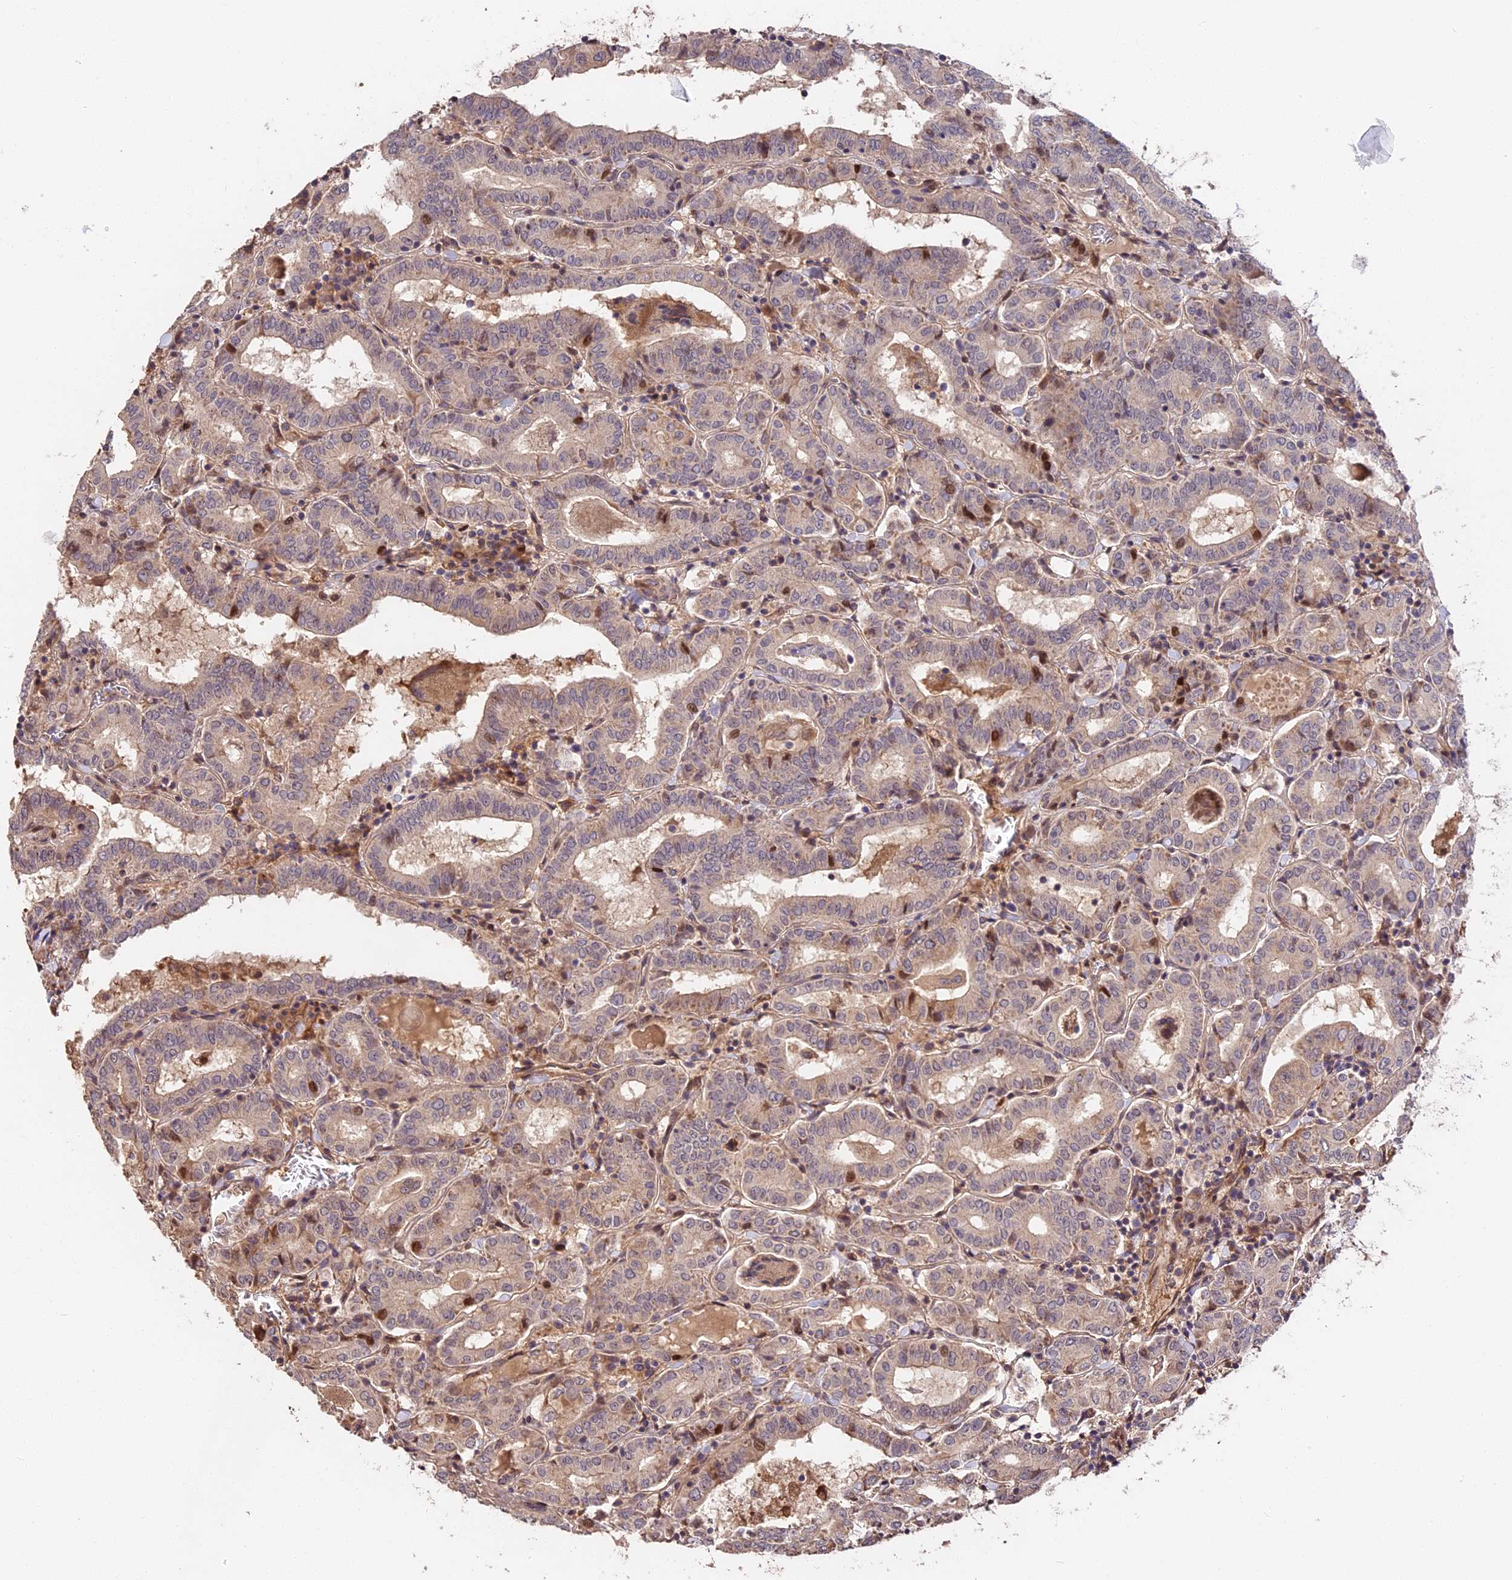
{"staining": {"intensity": "moderate", "quantity": "<25%", "location": "nuclear"}, "tissue": "thyroid cancer", "cell_type": "Tumor cells", "image_type": "cancer", "snomed": [{"axis": "morphology", "description": "Papillary adenocarcinoma, NOS"}, {"axis": "topography", "description": "Thyroid gland"}], "caption": "Protein expression analysis of human thyroid cancer (papillary adenocarcinoma) reveals moderate nuclear positivity in approximately <25% of tumor cells.", "gene": "ARHGAP17", "patient": {"sex": "female", "age": 72}}